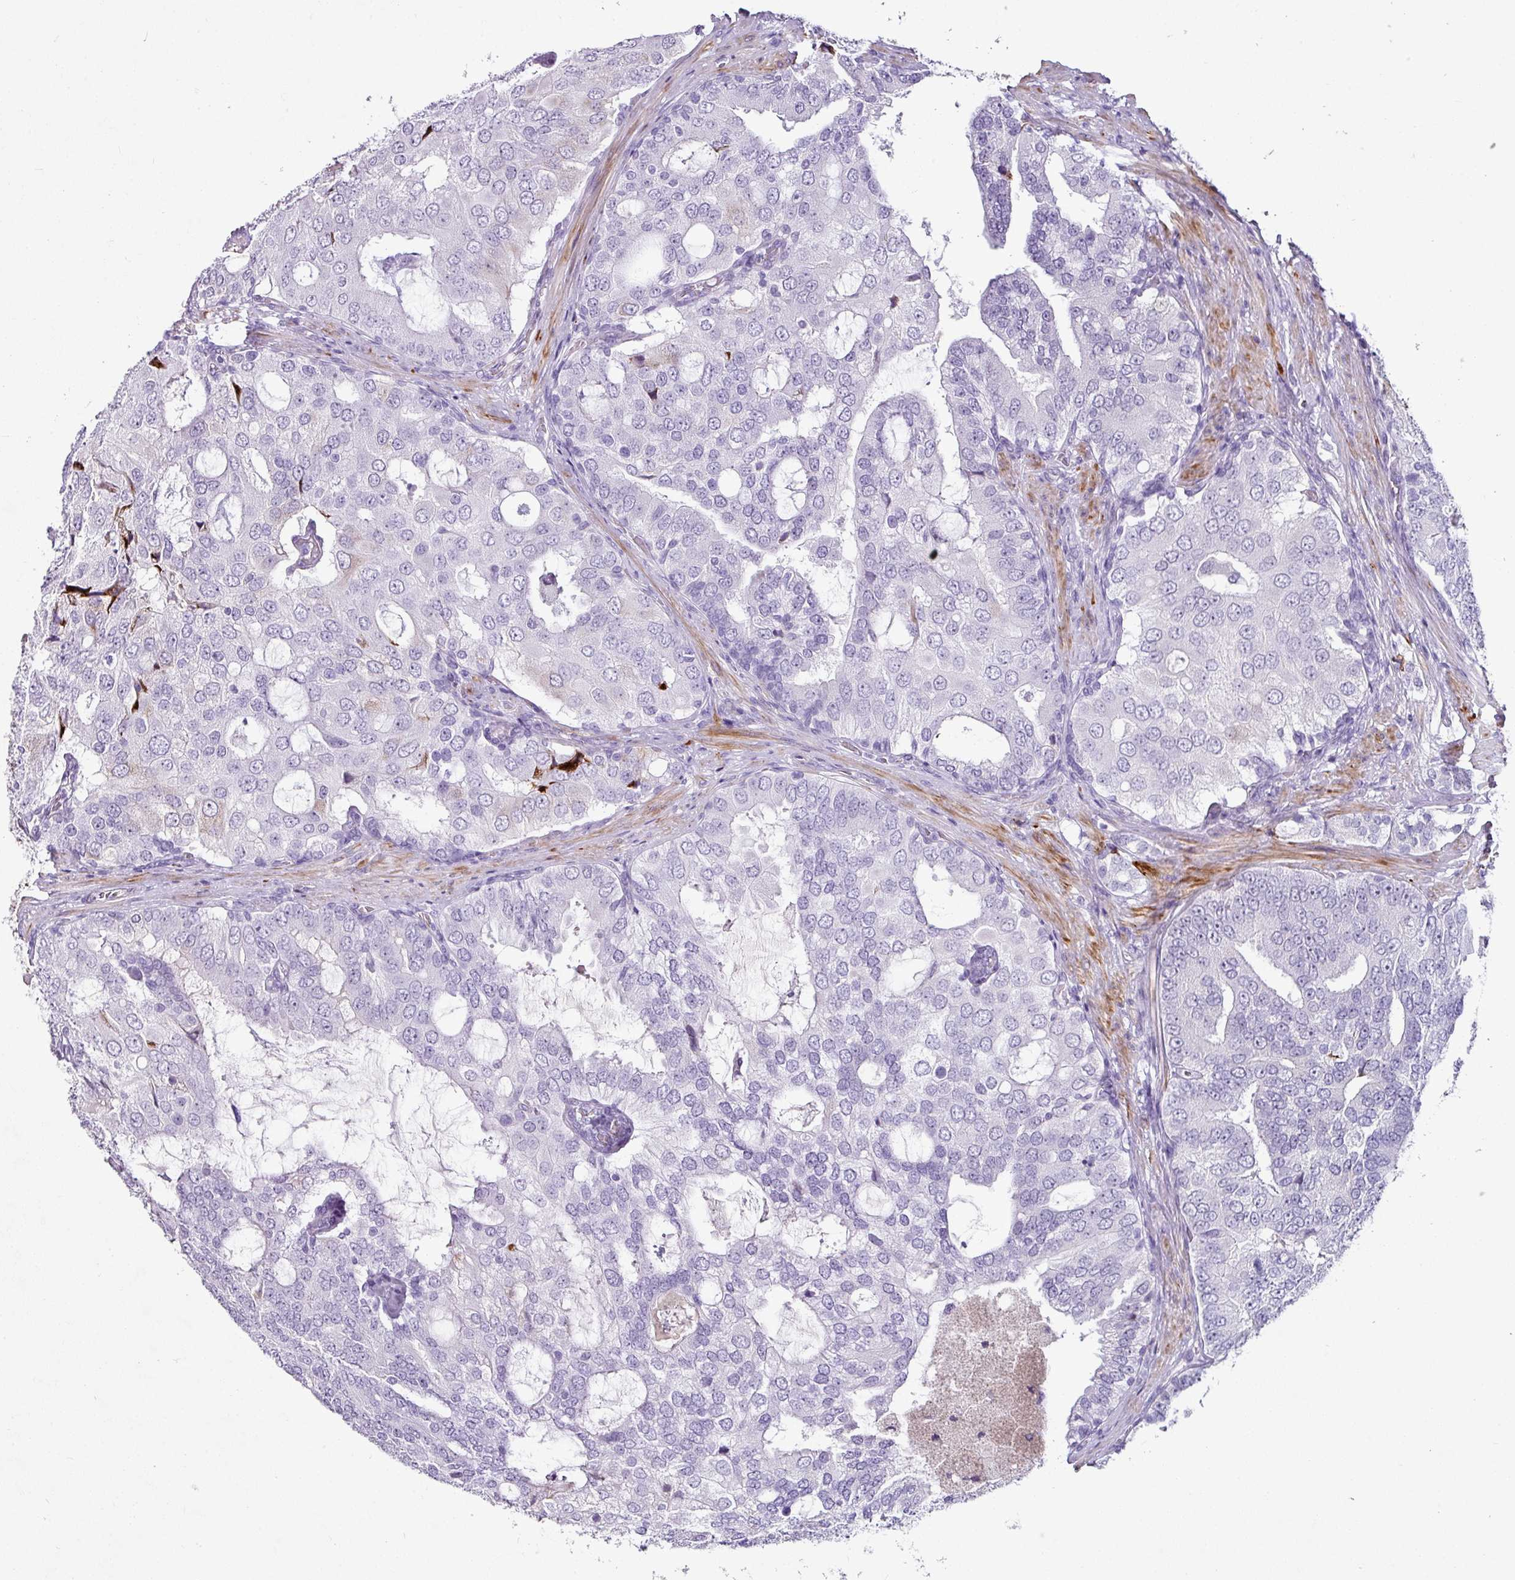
{"staining": {"intensity": "negative", "quantity": "none", "location": "none"}, "tissue": "prostate cancer", "cell_type": "Tumor cells", "image_type": "cancer", "snomed": [{"axis": "morphology", "description": "Adenocarcinoma, High grade"}, {"axis": "topography", "description": "Prostate"}], "caption": "High power microscopy photomicrograph of an immunohistochemistry (IHC) micrograph of prostate cancer, revealing no significant positivity in tumor cells. Nuclei are stained in blue.", "gene": "TRA2A", "patient": {"sex": "male", "age": 55}}